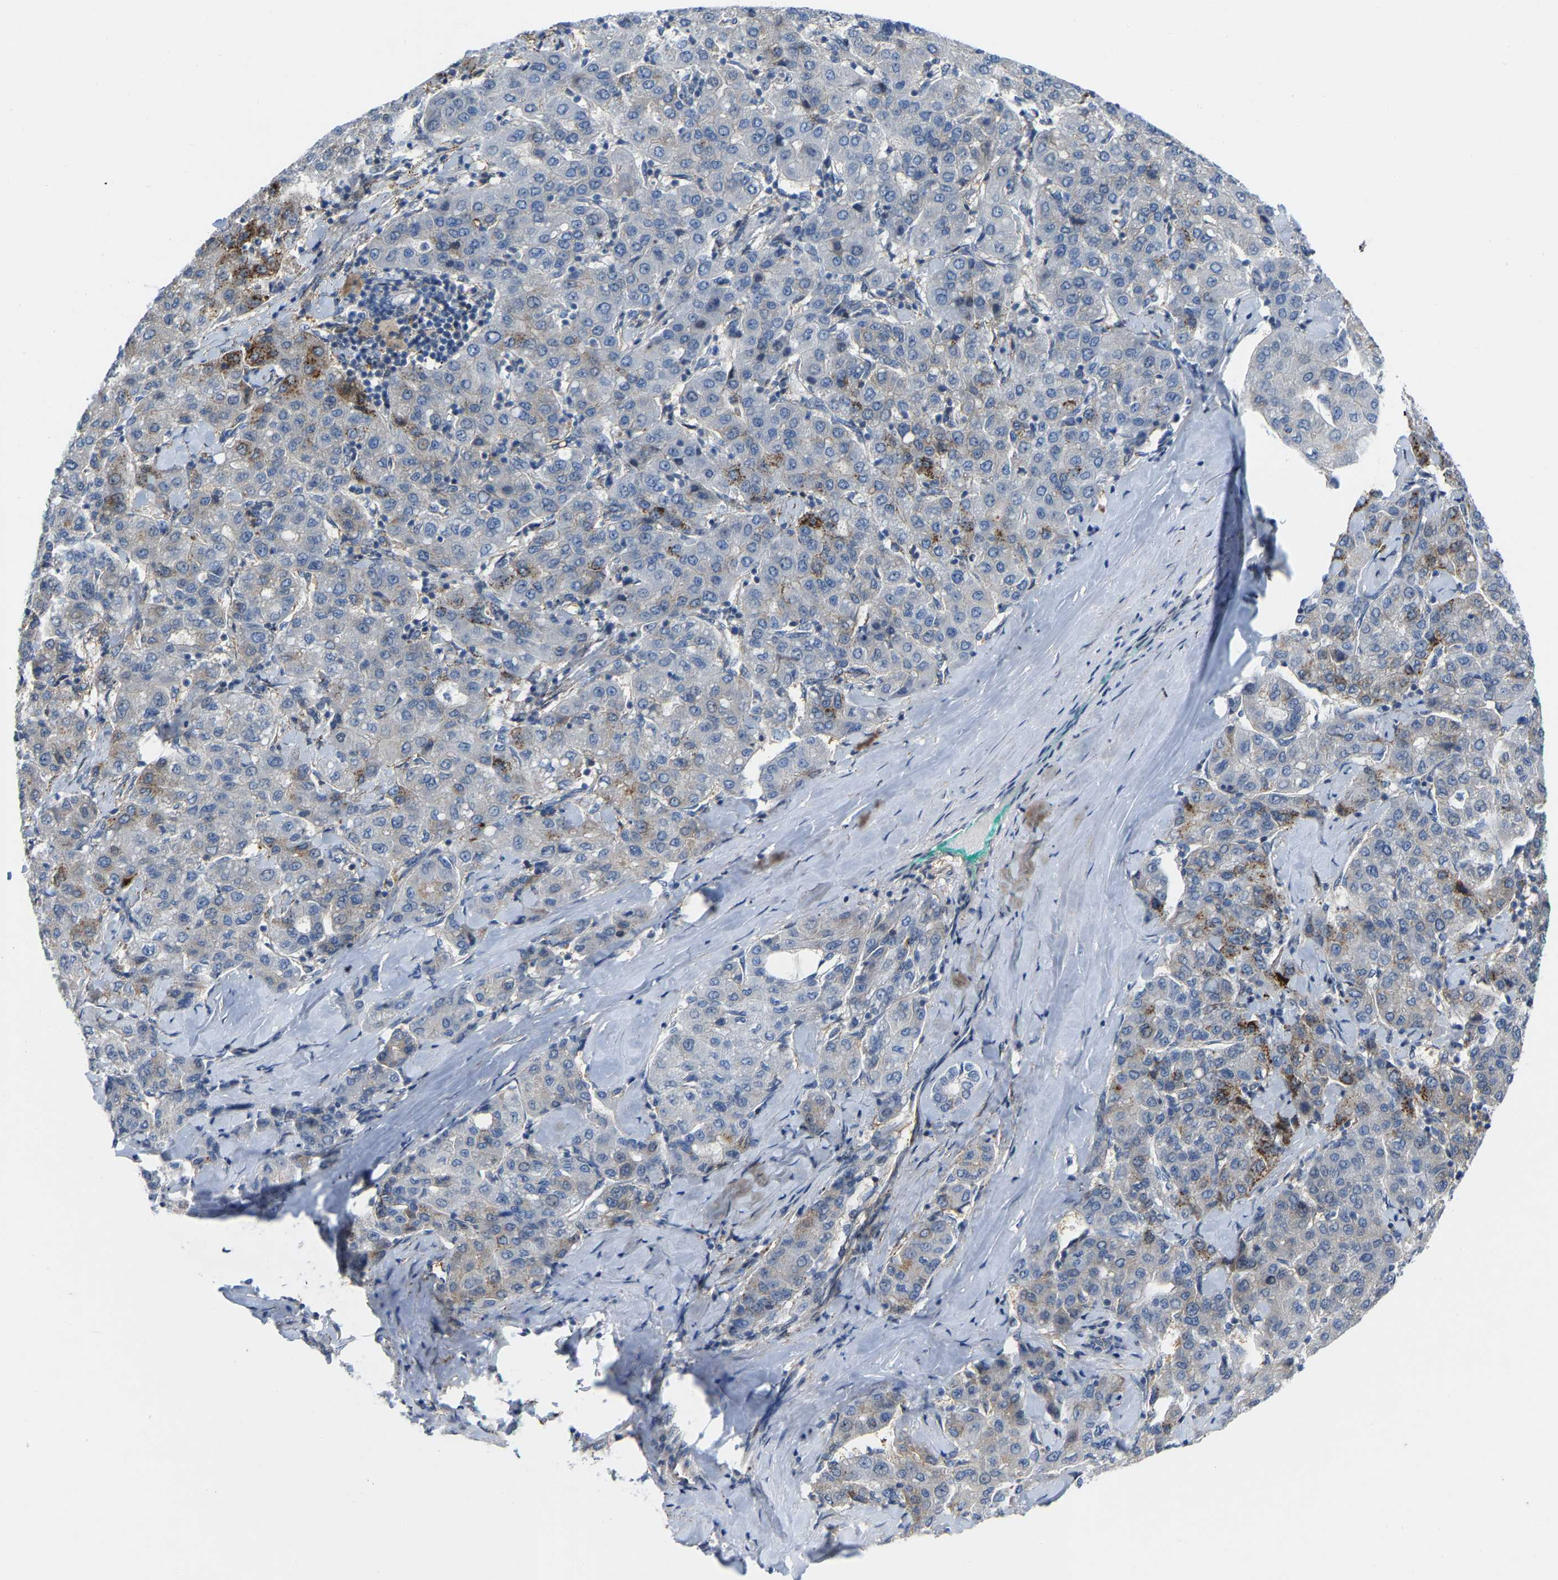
{"staining": {"intensity": "moderate", "quantity": "<25%", "location": "cytoplasmic/membranous"}, "tissue": "liver cancer", "cell_type": "Tumor cells", "image_type": "cancer", "snomed": [{"axis": "morphology", "description": "Carcinoma, Hepatocellular, NOS"}, {"axis": "topography", "description": "Liver"}], "caption": "Immunohistochemistry (IHC) micrograph of neoplastic tissue: hepatocellular carcinoma (liver) stained using immunohistochemistry exhibits low levels of moderate protein expression localized specifically in the cytoplasmic/membranous of tumor cells, appearing as a cytoplasmic/membranous brown color.", "gene": "ABTB2", "patient": {"sex": "male", "age": 65}}